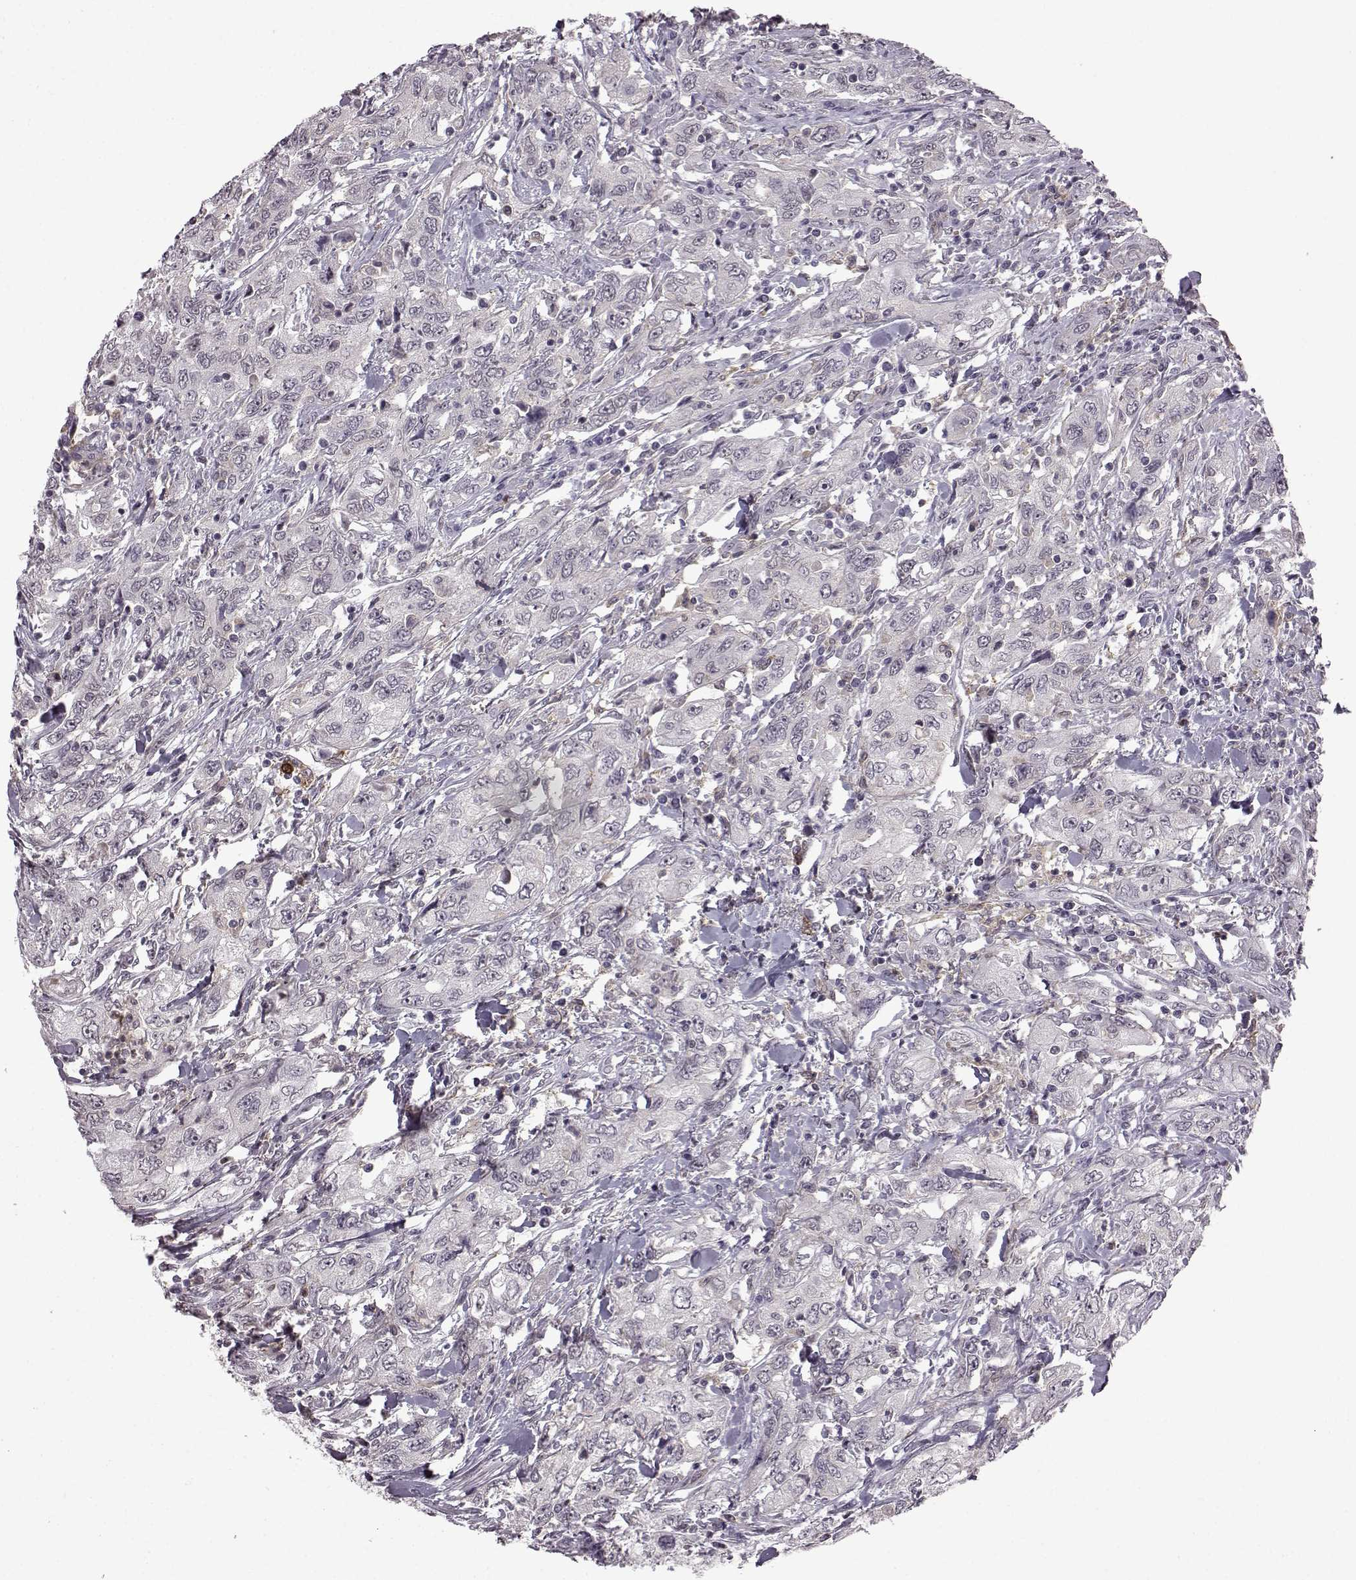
{"staining": {"intensity": "negative", "quantity": "none", "location": "none"}, "tissue": "urothelial cancer", "cell_type": "Tumor cells", "image_type": "cancer", "snomed": [{"axis": "morphology", "description": "Urothelial carcinoma, High grade"}, {"axis": "topography", "description": "Urinary bladder"}], "caption": "Human high-grade urothelial carcinoma stained for a protein using immunohistochemistry (IHC) reveals no positivity in tumor cells.", "gene": "SLC28A2", "patient": {"sex": "male", "age": 76}}